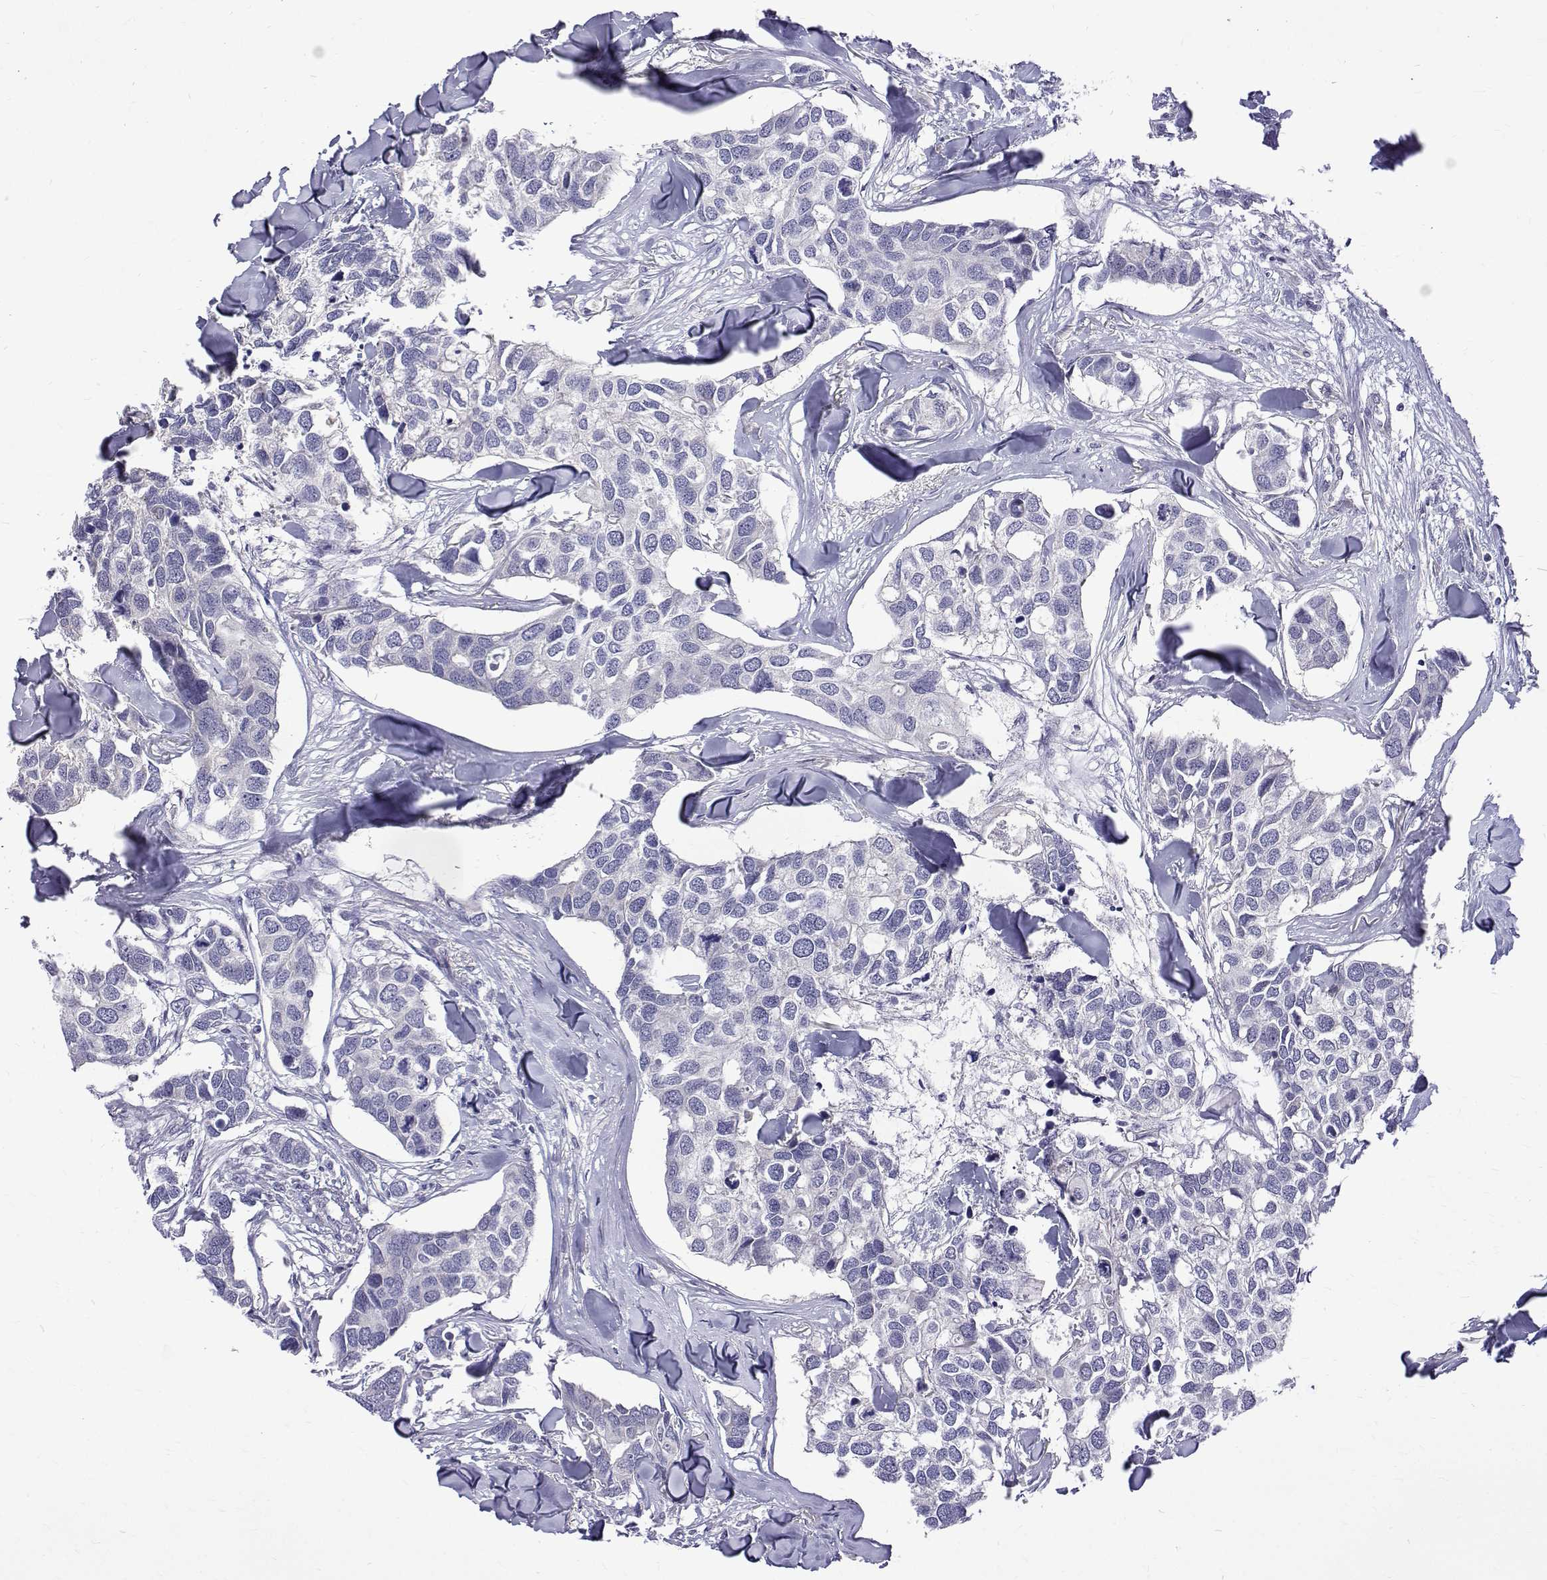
{"staining": {"intensity": "negative", "quantity": "none", "location": "none"}, "tissue": "breast cancer", "cell_type": "Tumor cells", "image_type": "cancer", "snomed": [{"axis": "morphology", "description": "Duct carcinoma"}, {"axis": "topography", "description": "Breast"}], "caption": "This is a histopathology image of immunohistochemistry (IHC) staining of breast cancer, which shows no expression in tumor cells.", "gene": "PADI1", "patient": {"sex": "female", "age": 83}}